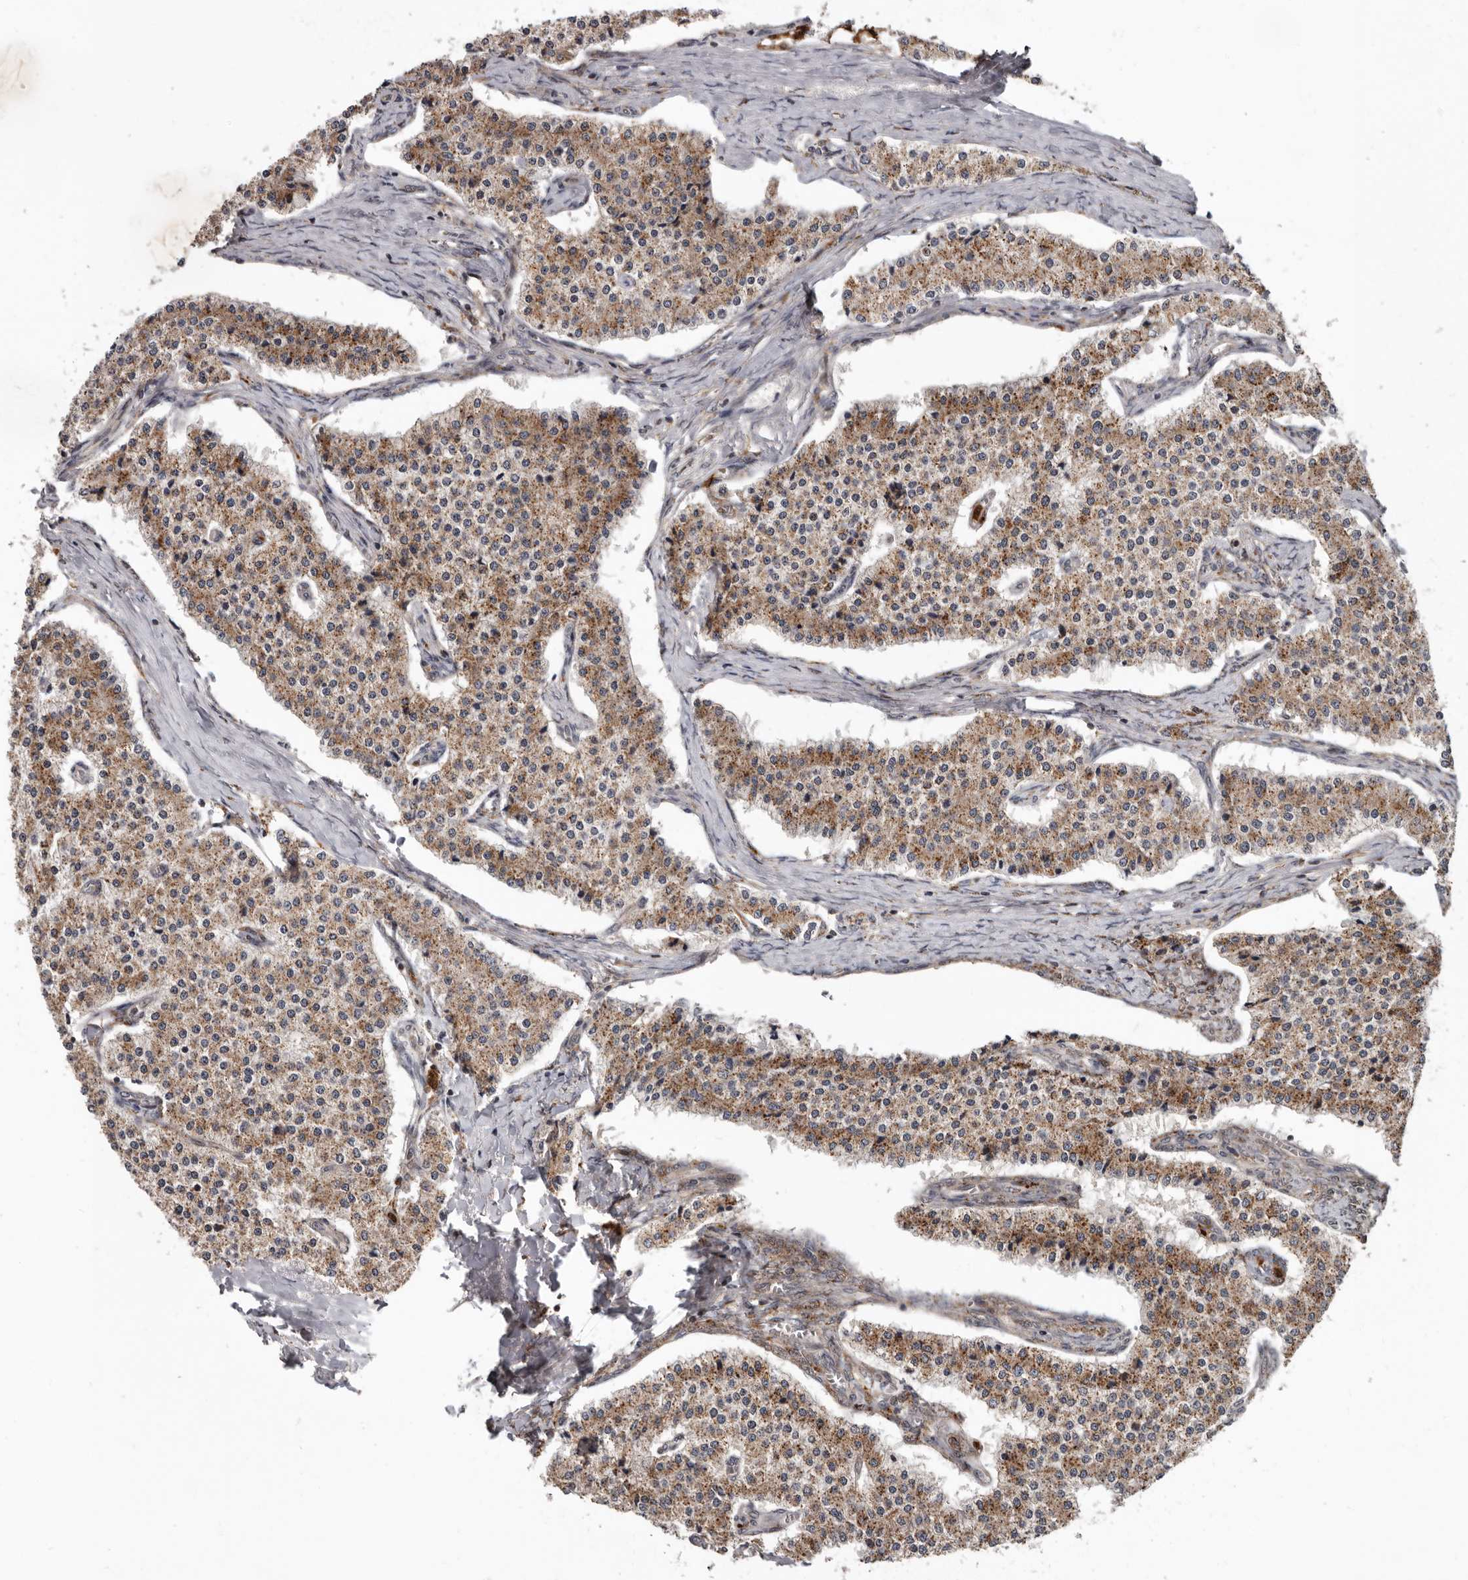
{"staining": {"intensity": "moderate", "quantity": ">75%", "location": "cytoplasmic/membranous"}, "tissue": "carcinoid", "cell_type": "Tumor cells", "image_type": "cancer", "snomed": [{"axis": "morphology", "description": "Carcinoid, malignant, NOS"}, {"axis": "topography", "description": "Colon"}], "caption": "Immunohistochemistry (IHC) (DAB) staining of malignant carcinoid displays moderate cytoplasmic/membranous protein positivity in about >75% of tumor cells.", "gene": "FGFR4", "patient": {"sex": "female", "age": 52}}